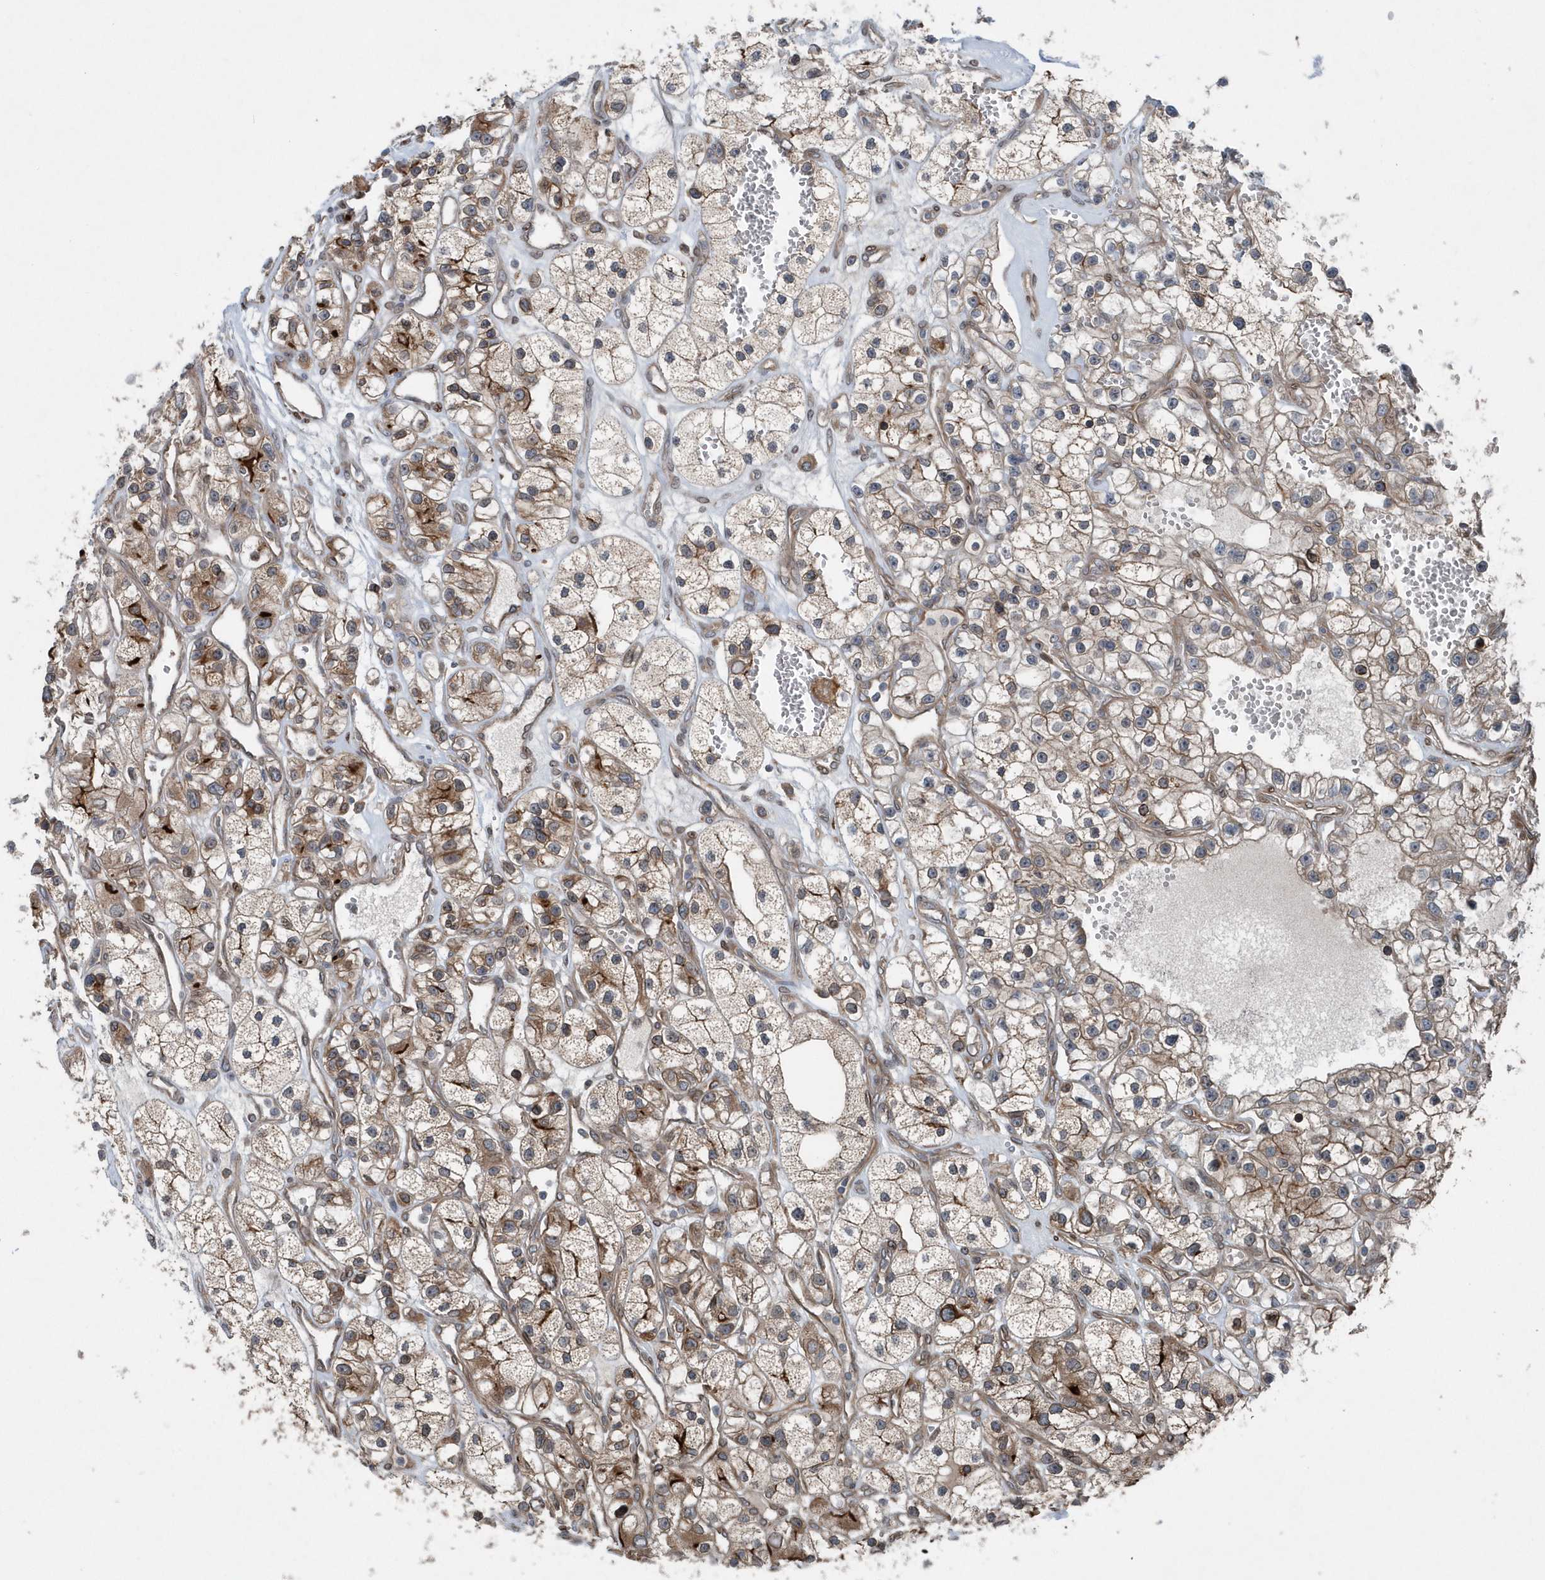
{"staining": {"intensity": "moderate", "quantity": "<25%", "location": "cytoplasmic/membranous"}, "tissue": "renal cancer", "cell_type": "Tumor cells", "image_type": "cancer", "snomed": [{"axis": "morphology", "description": "Adenocarcinoma, NOS"}, {"axis": "topography", "description": "Kidney"}], "caption": "High-magnification brightfield microscopy of renal cancer (adenocarcinoma) stained with DAB (brown) and counterstained with hematoxylin (blue). tumor cells exhibit moderate cytoplasmic/membranous expression is identified in about<25% of cells.", "gene": "MCC", "patient": {"sex": "female", "age": 57}}